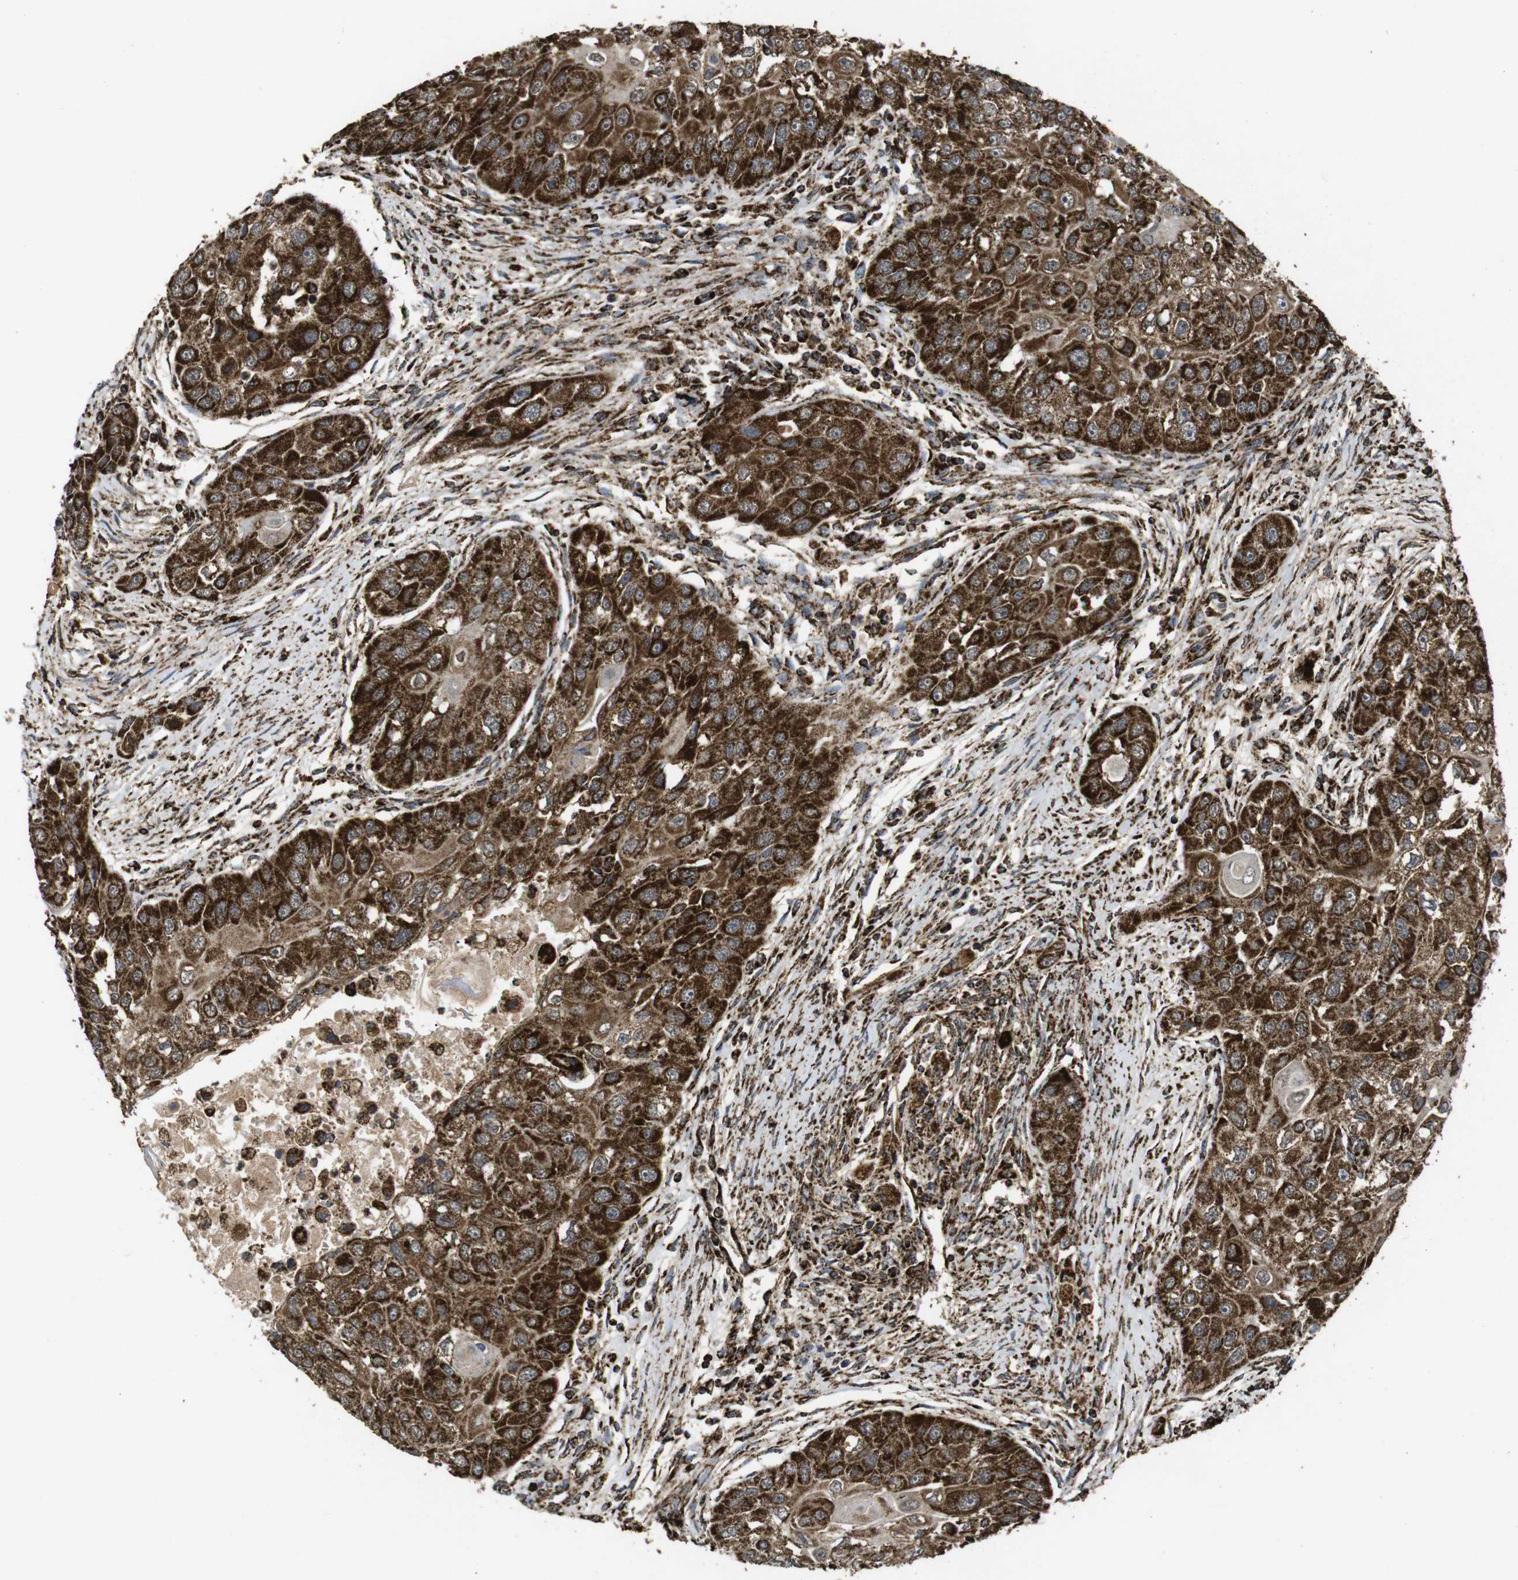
{"staining": {"intensity": "strong", "quantity": ">75%", "location": "cytoplasmic/membranous"}, "tissue": "head and neck cancer", "cell_type": "Tumor cells", "image_type": "cancer", "snomed": [{"axis": "morphology", "description": "Normal tissue, NOS"}, {"axis": "morphology", "description": "Squamous cell carcinoma, NOS"}, {"axis": "topography", "description": "Skeletal muscle"}, {"axis": "topography", "description": "Head-Neck"}], "caption": "The image shows immunohistochemical staining of head and neck squamous cell carcinoma. There is strong cytoplasmic/membranous staining is seen in approximately >75% of tumor cells.", "gene": "ATP5F1A", "patient": {"sex": "male", "age": 51}}